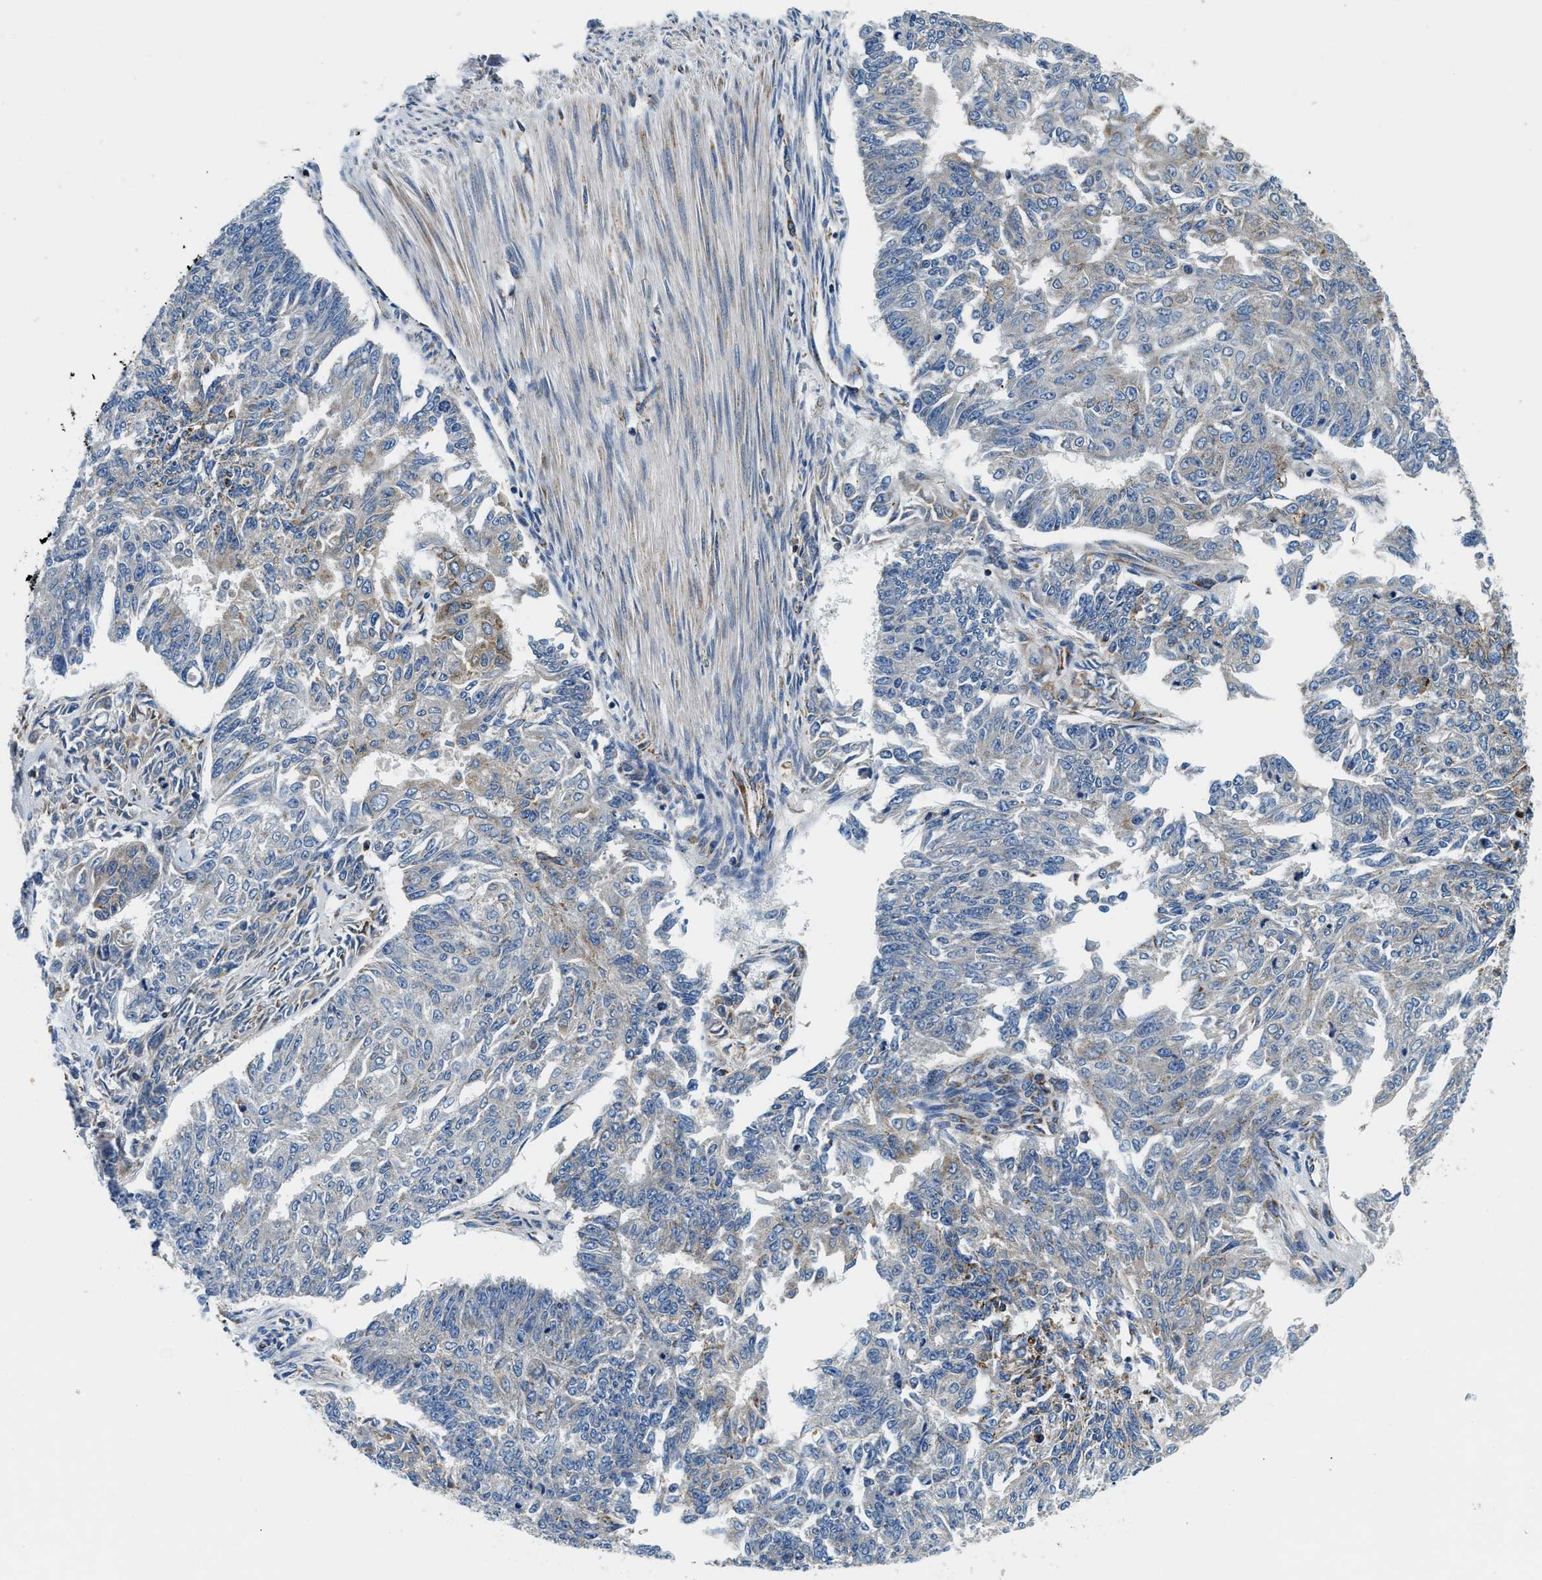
{"staining": {"intensity": "moderate", "quantity": "<25%", "location": "cytoplasmic/membranous"}, "tissue": "endometrial cancer", "cell_type": "Tumor cells", "image_type": "cancer", "snomed": [{"axis": "morphology", "description": "Adenocarcinoma, NOS"}, {"axis": "topography", "description": "Endometrium"}], "caption": "Tumor cells reveal low levels of moderate cytoplasmic/membranous positivity in about <25% of cells in human adenocarcinoma (endometrial). (DAB IHC, brown staining for protein, blue staining for nuclei).", "gene": "SAMD4B", "patient": {"sex": "female", "age": 32}}